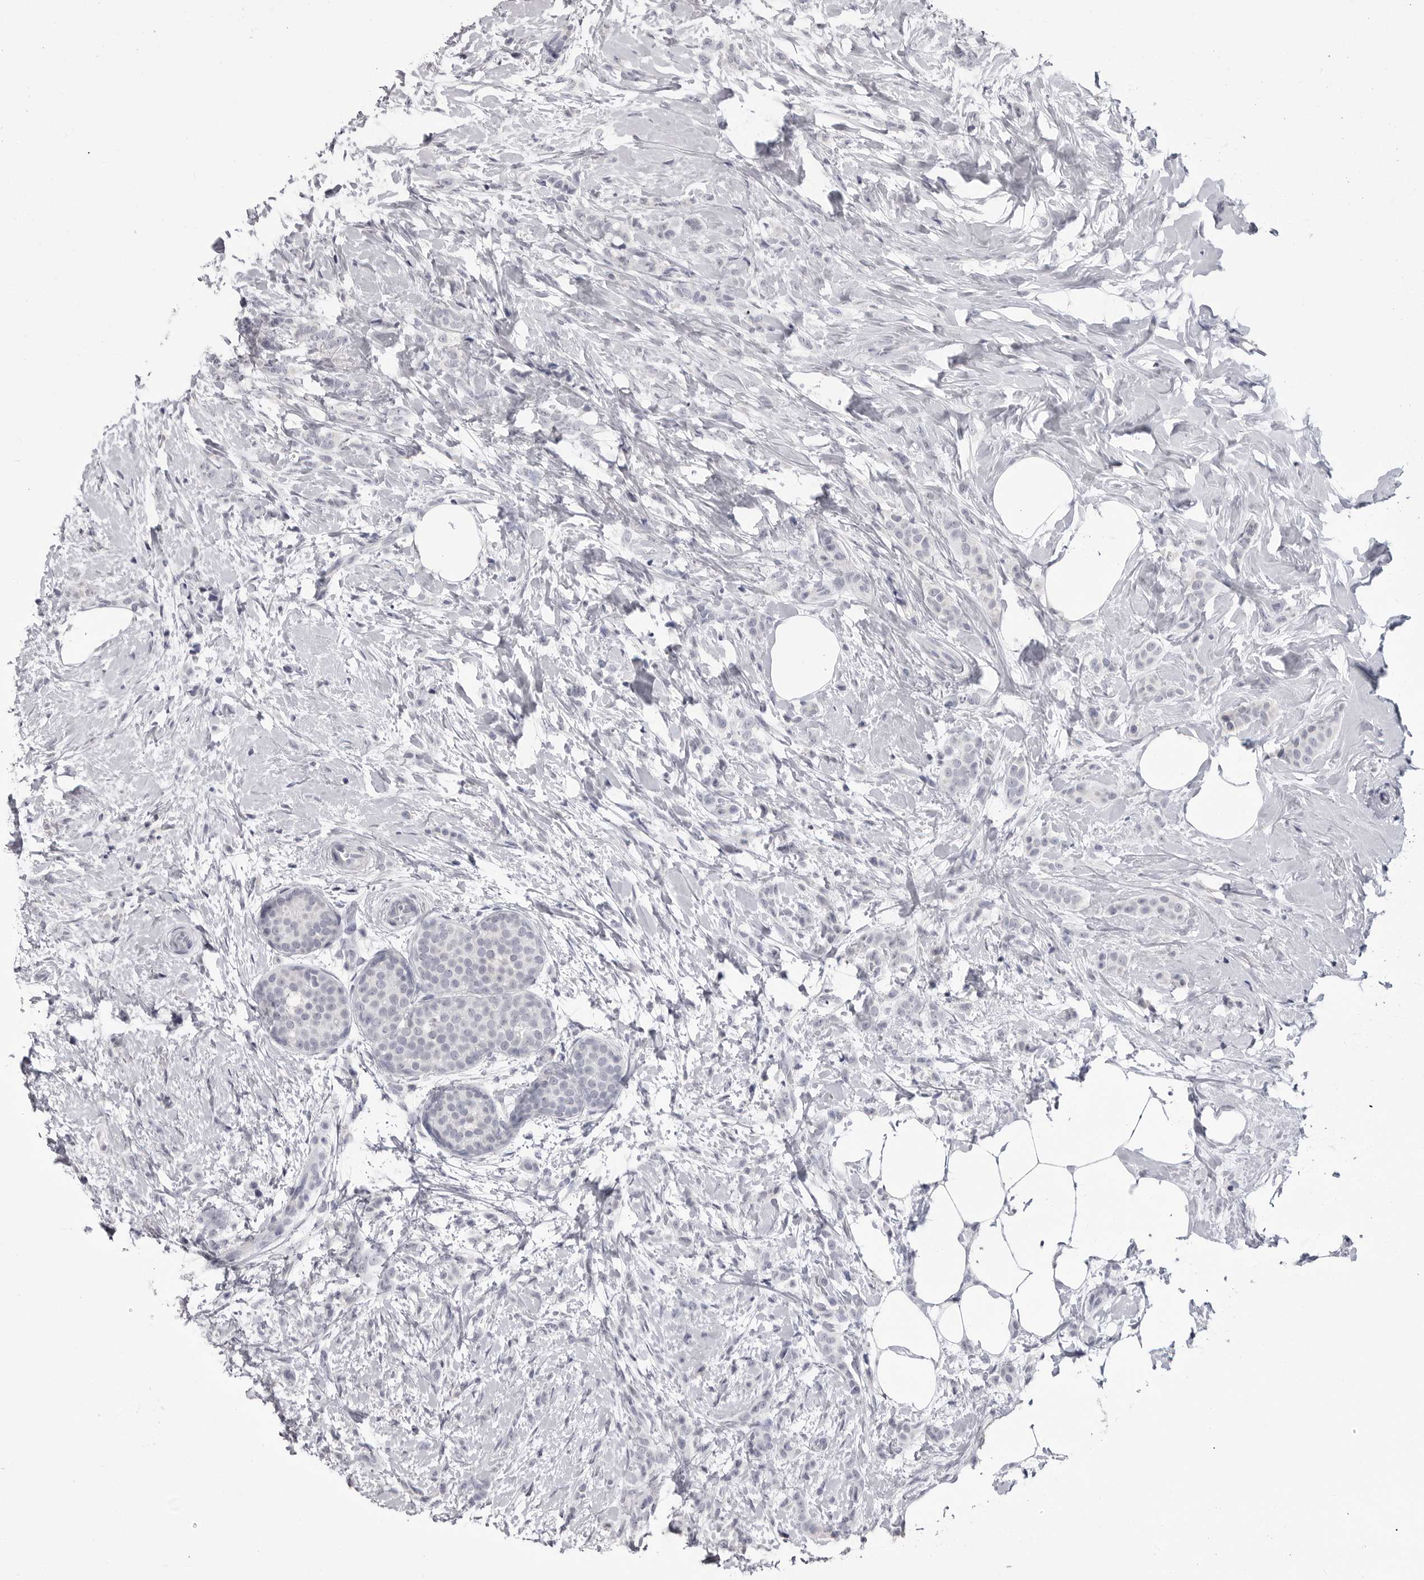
{"staining": {"intensity": "negative", "quantity": "none", "location": "none"}, "tissue": "breast cancer", "cell_type": "Tumor cells", "image_type": "cancer", "snomed": [{"axis": "morphology", "description": "Lobular carcinoma, in situ"}, {"axis": "morphology", "description": "Lobular carcinoma"}, {"axis": "topography", "description": "Breast"}], "caption": "This histopathology image is of breast lobular carcinoma in situ stained with immunohistochemistry (IHC) to label a protein in brown with the nuclei are counter-stained blue. There is no positivity in tumor cells.", "gene": "STAP2", "patient": {"sex": "female", "age": 41}}